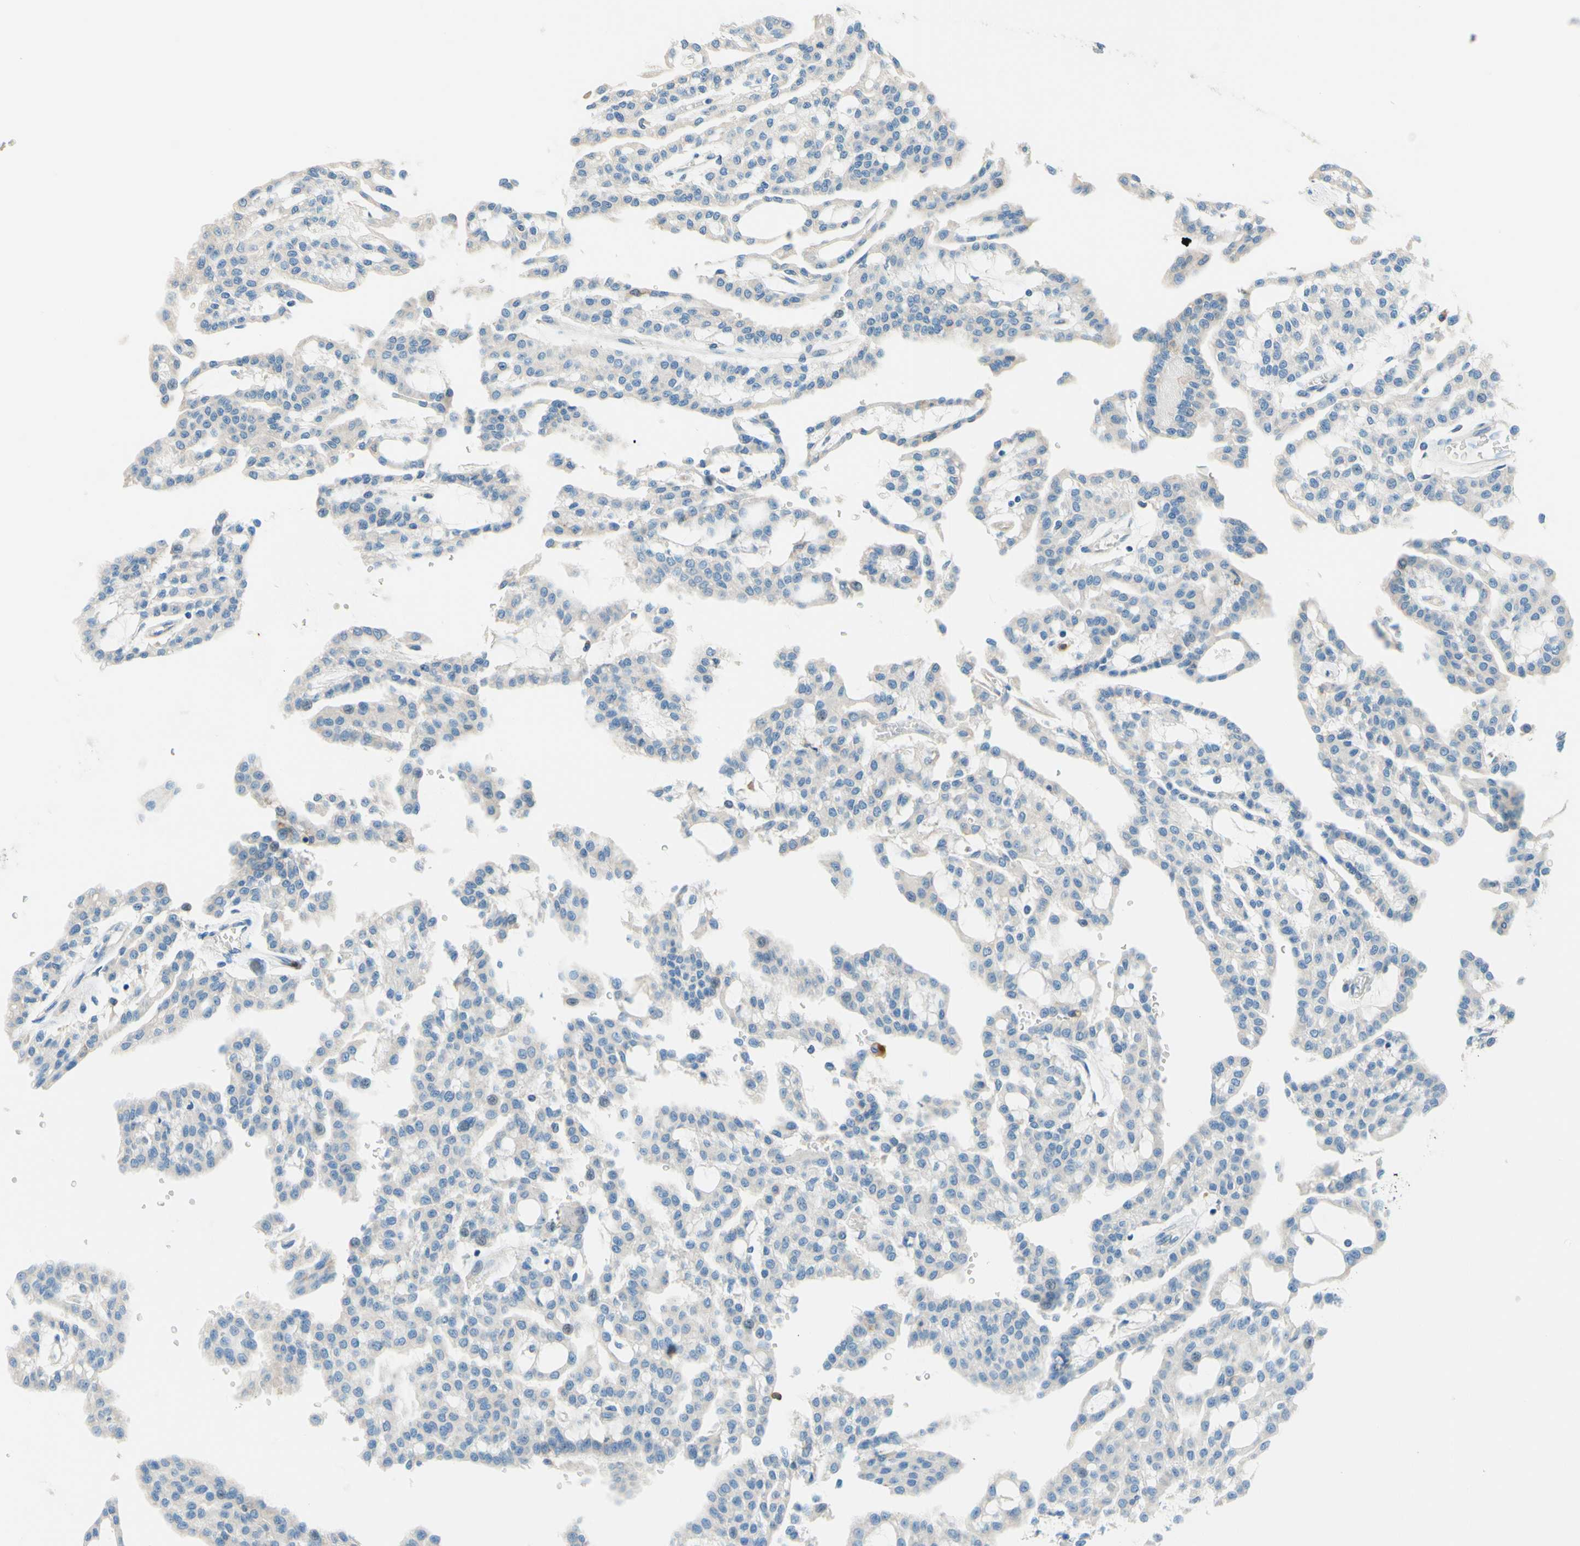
{"staining": {"intensity": "negative", "quantity": "none", "location": "none"}, "tissue": "renal cancer", "cell_type": "Tumor cells", "image_type": "cancer", "snomed": [{"axis": "morphology", "description": "Adenocarcinoma, NOS"}, {"axis": "topography", "description": "Kidney"}], "caption": "This image is of renal adenocarcinoma stained with immunohistochemistry to label a protein in brown with the nuclei are counter-stained blue. There is no expression in tumor cells.", "gene": "SIGLEC9", "patient": {"sex": "male", "age": 63}}